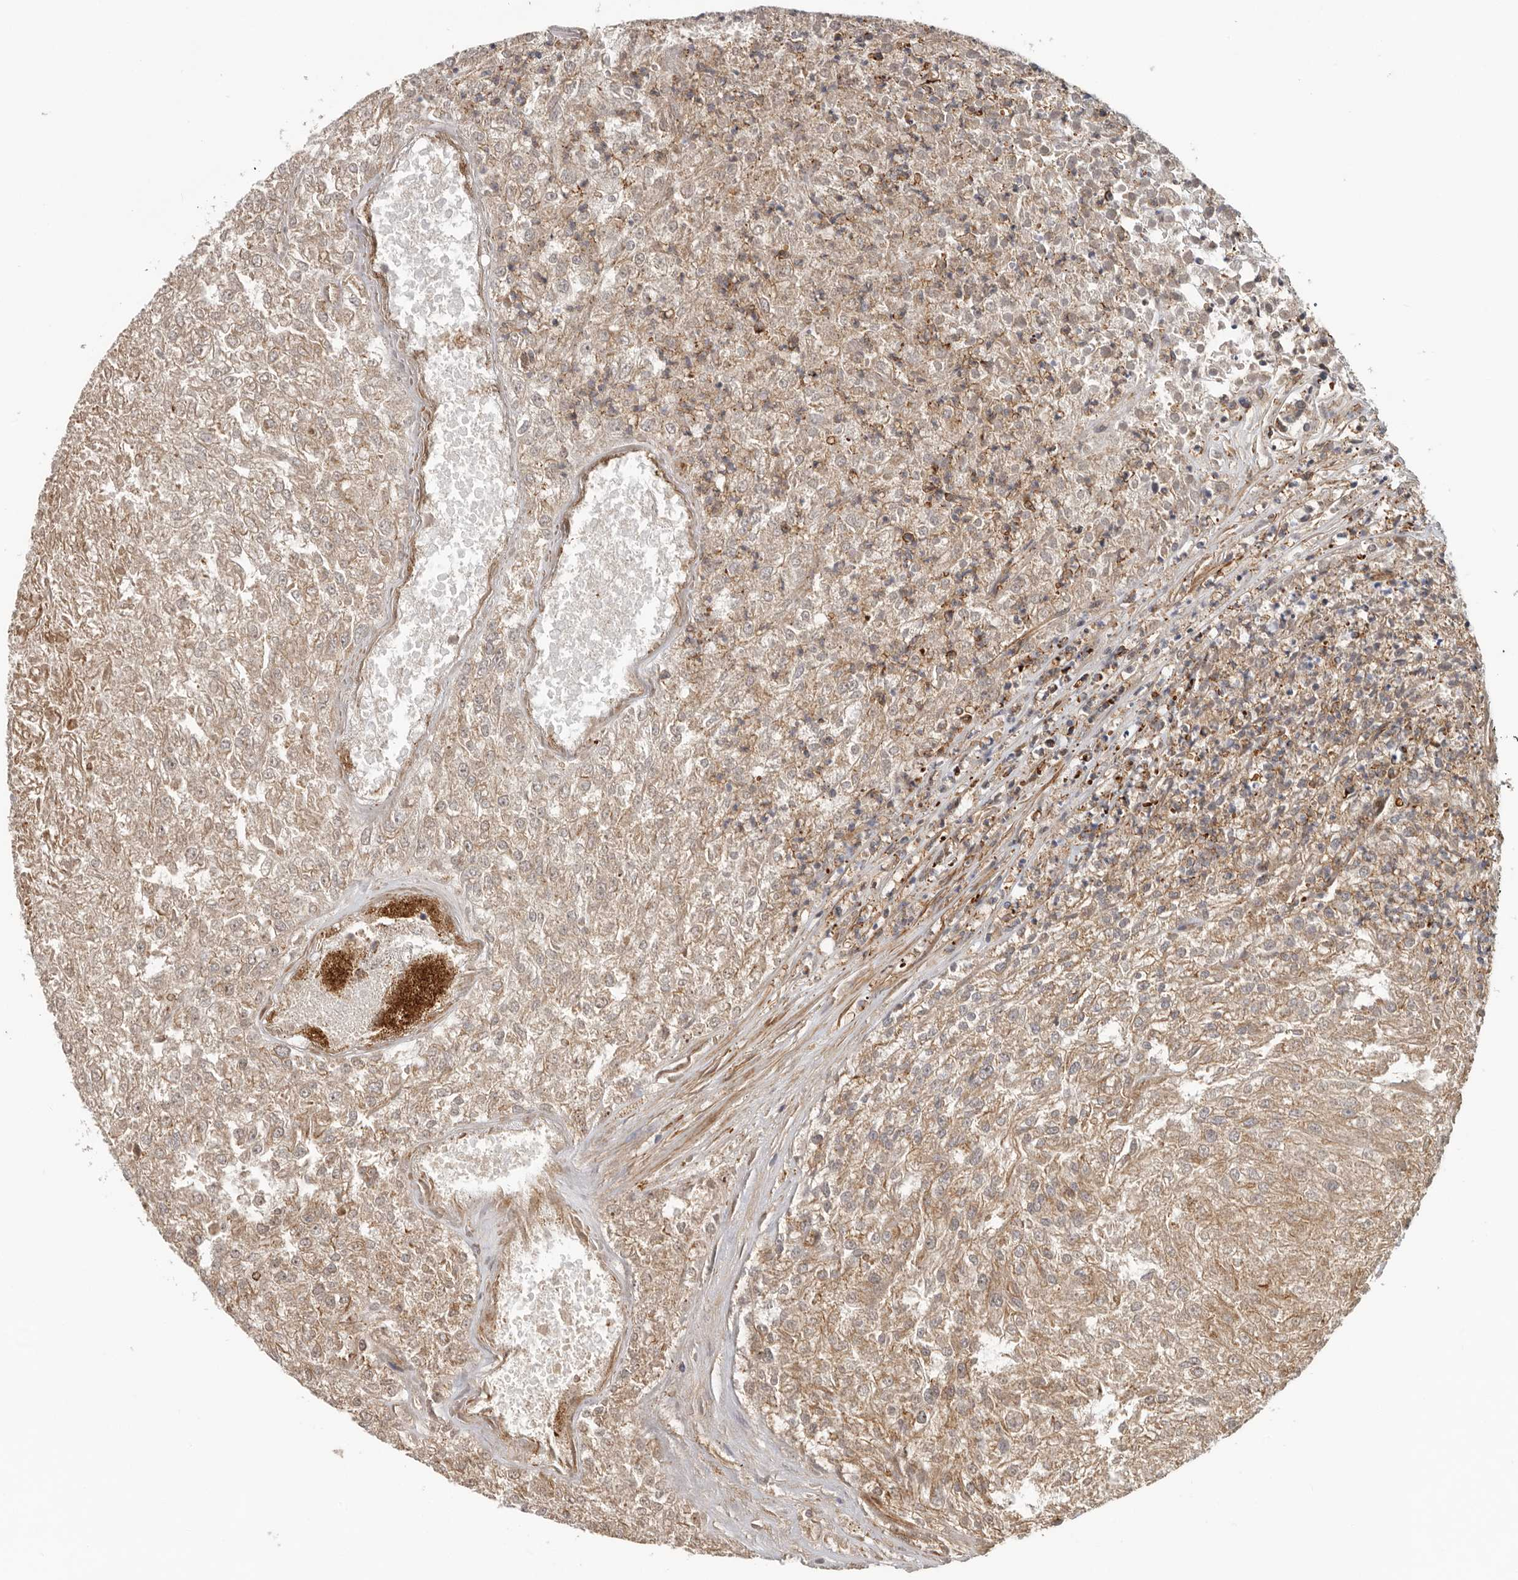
{"staining": {"intensity": "weak", "quantity": ">75%", "location": "cytoplasmic/membranous"}, "tissue": "renal cancer", "cell_type": "Tumor cells", "image_type": "cancer", "snomed": [{"axis": "morphology", "description": "Adenocarcinoma, NOS"}, {"axis": "topography", "description": "Kidney"}], "caption": "Tumor cells demonstrate low levels of weak cytoplasmic/membranous expression in about >75% of cells in human renal cancer (adenocarcinoma).", "gene": "RNF157", "patient": {"sex": "female", "age": 54}}